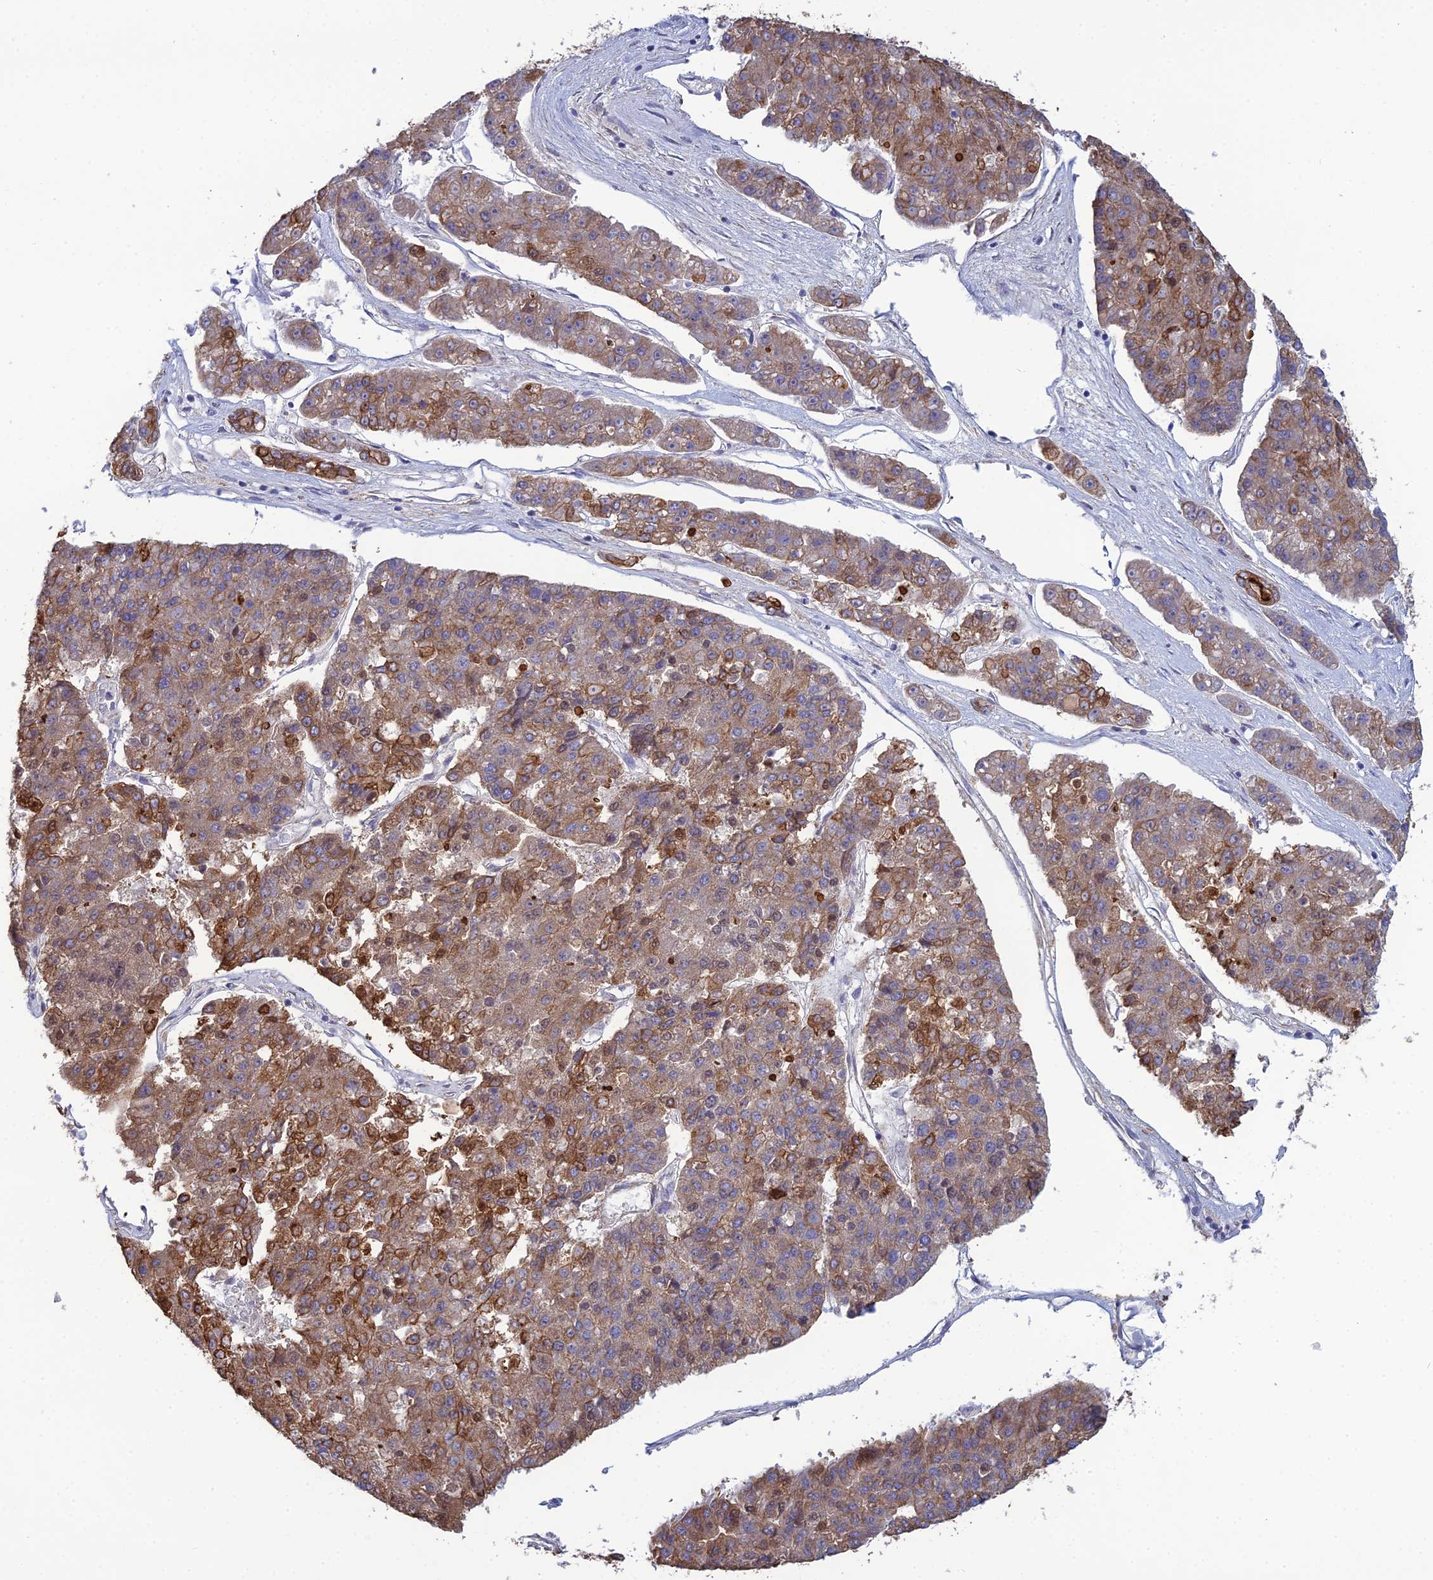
{"staining": {"intensity": "moderate", "quantity": ">75%", "location": "cytoplasmic/membranous"}, "tissue": "pancreatic cancer", "cell_type": "Tumor cells", "image_type": "cancer", "snomed": [{"axis": "morphology", "description": "Adenocarcinoma, NOS"}, {"axis": "topography", "description": "Pancreas"}], "caption": "Pancreatic cancer stained with a protein marker exhibits moderate staining in tumor cells.", "gene": "LZTS2", "patient": {"sex": "male", "age": 50}}